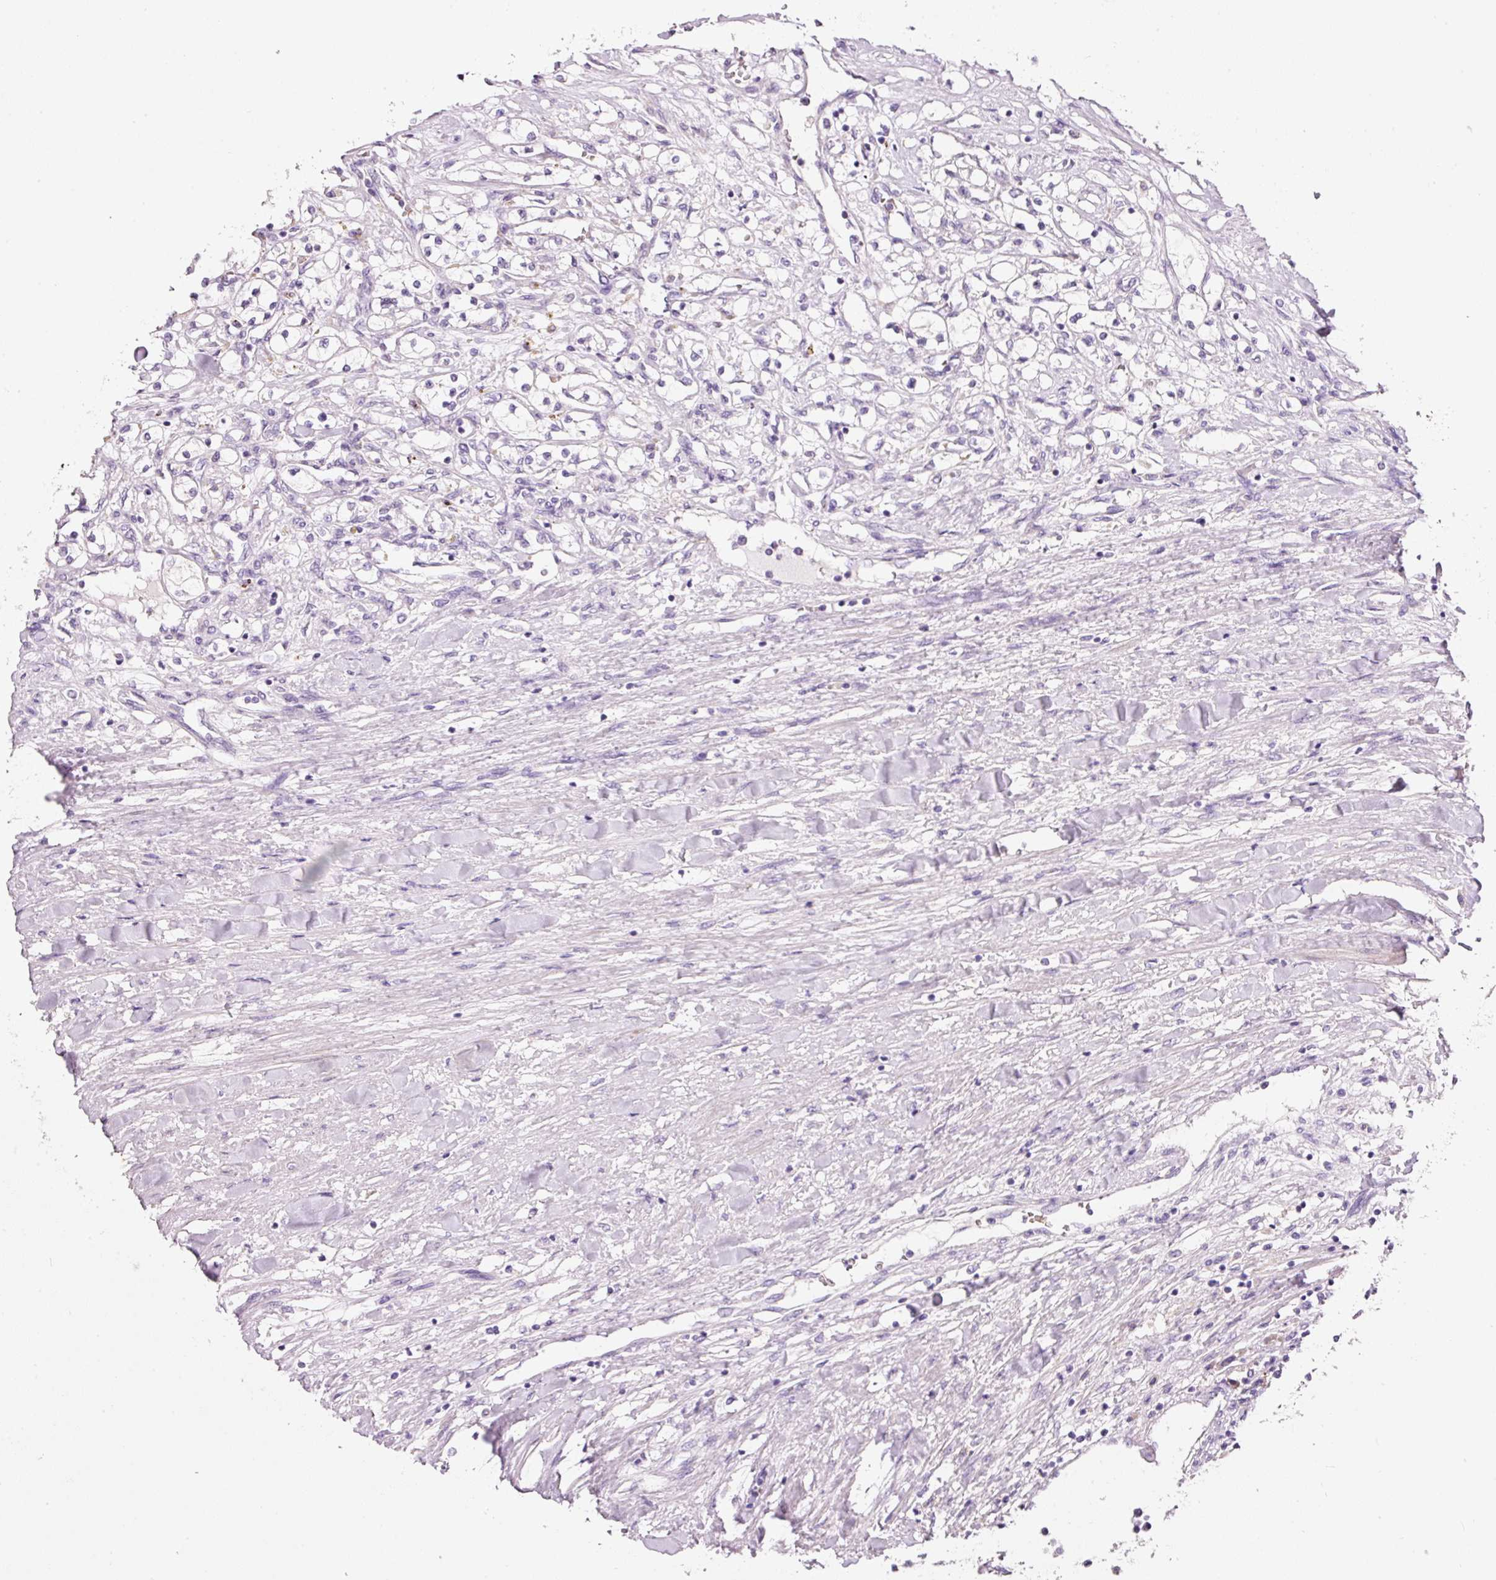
{"staining": {"intensity": "negative", "quantity": "none", "location": "none"}, "tissue": "renal cancer", "cell_type": "Tumor cells", "image_type": "cancer", "snomed": [{"axis": "morphology", "description": "Adenocarcinoma, NOS"}, {"axis": "topography", "description": "Kidney"}], "caption": "A histopathology image of human renal adenocarcinoma is negative for staining in tumor cells. (DAB immunohistochemistry with hematoxylin counter stain).", "gene": "TENT5C", "patient": {"sex": "male", "age": 68}}